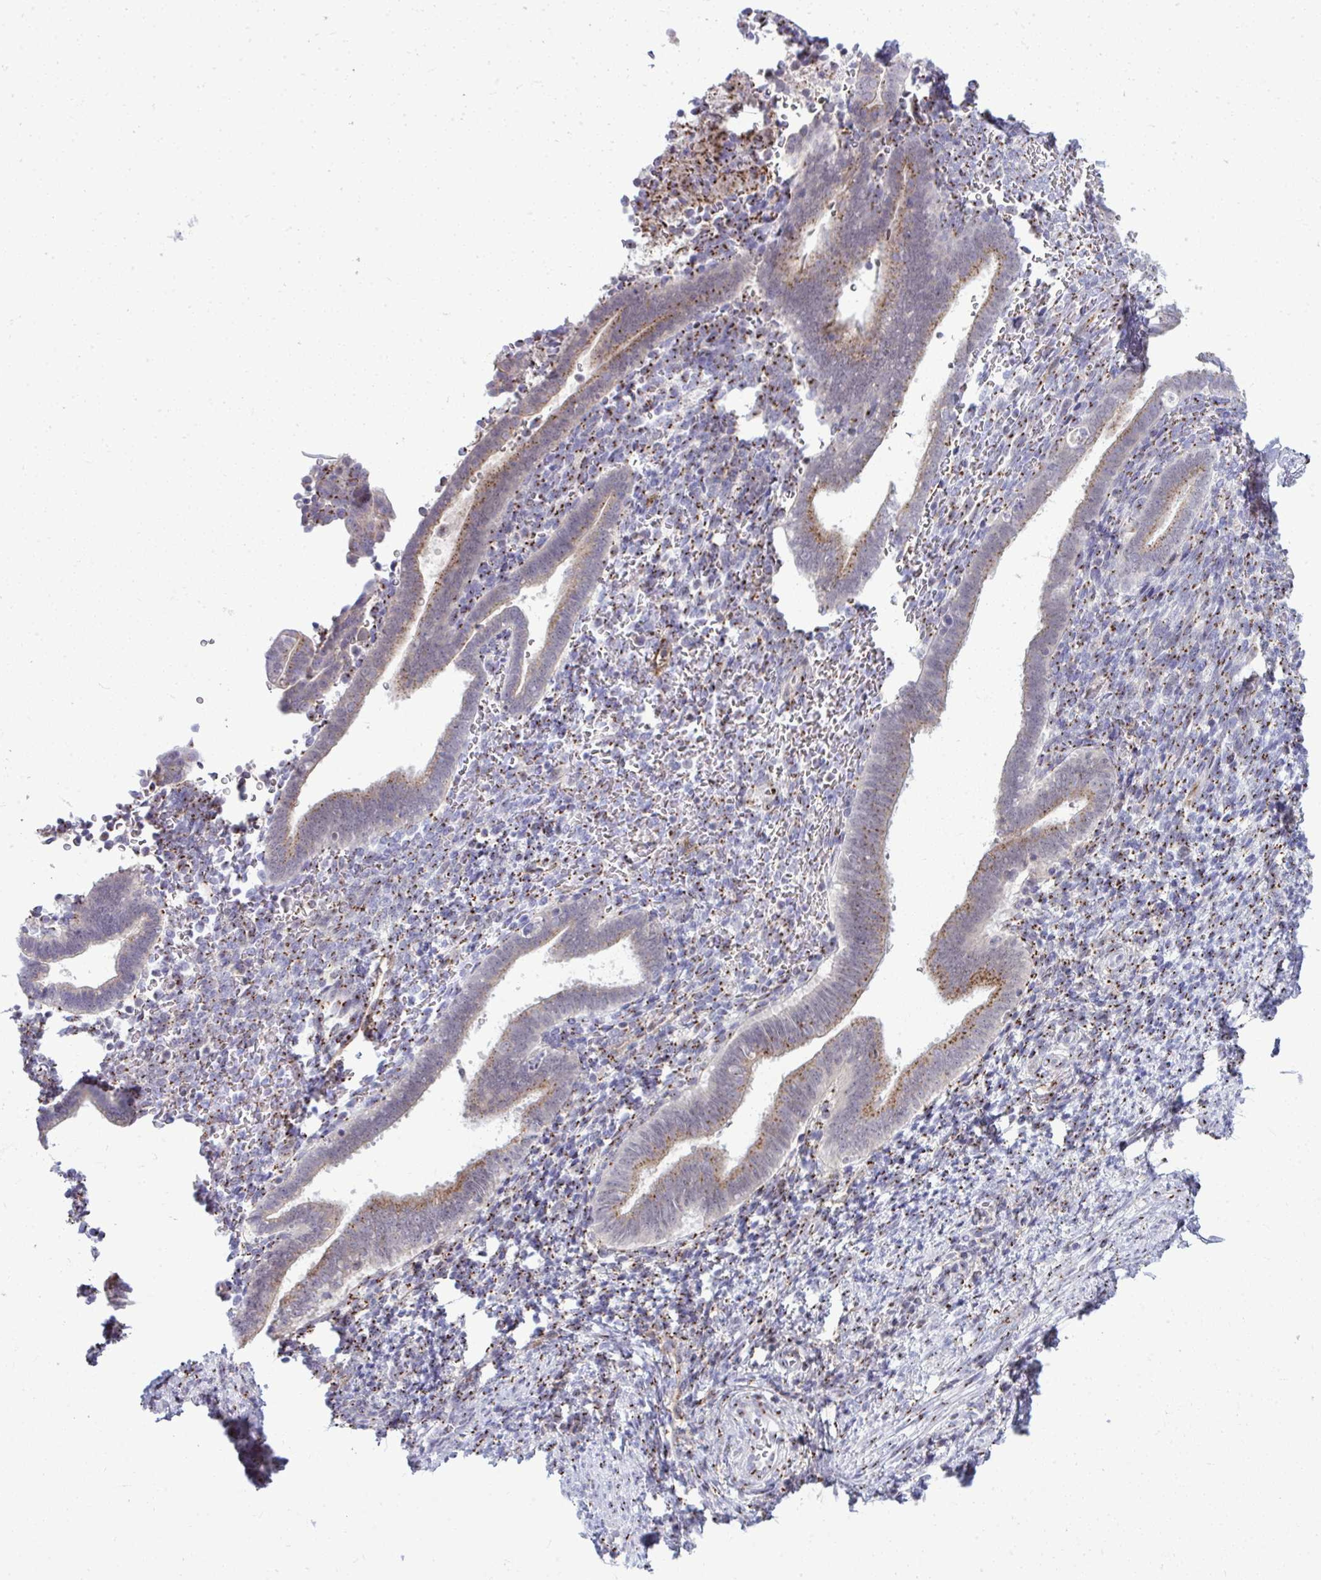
{"staining": {"intensity": "moderate", "quantity": "<25%", "location": "cytoplasmic/membranous"}, "tissue": "endometrium", "cell_type": "Cells in endometrial stroma", "image_type": "normal", "snomed": [{"axis": "morphology", "description": "Normal tissue, NOS"}, {"axis": "topography", "description": "Endometrium"}], "caption": "Moderate cytoplasmic/membranous staining is present in approximately <25% of cells in endometrial stroma in unremarkable endometrium.", "gene": "DTX4", "patient": {"sex": "female", "age": 34}}